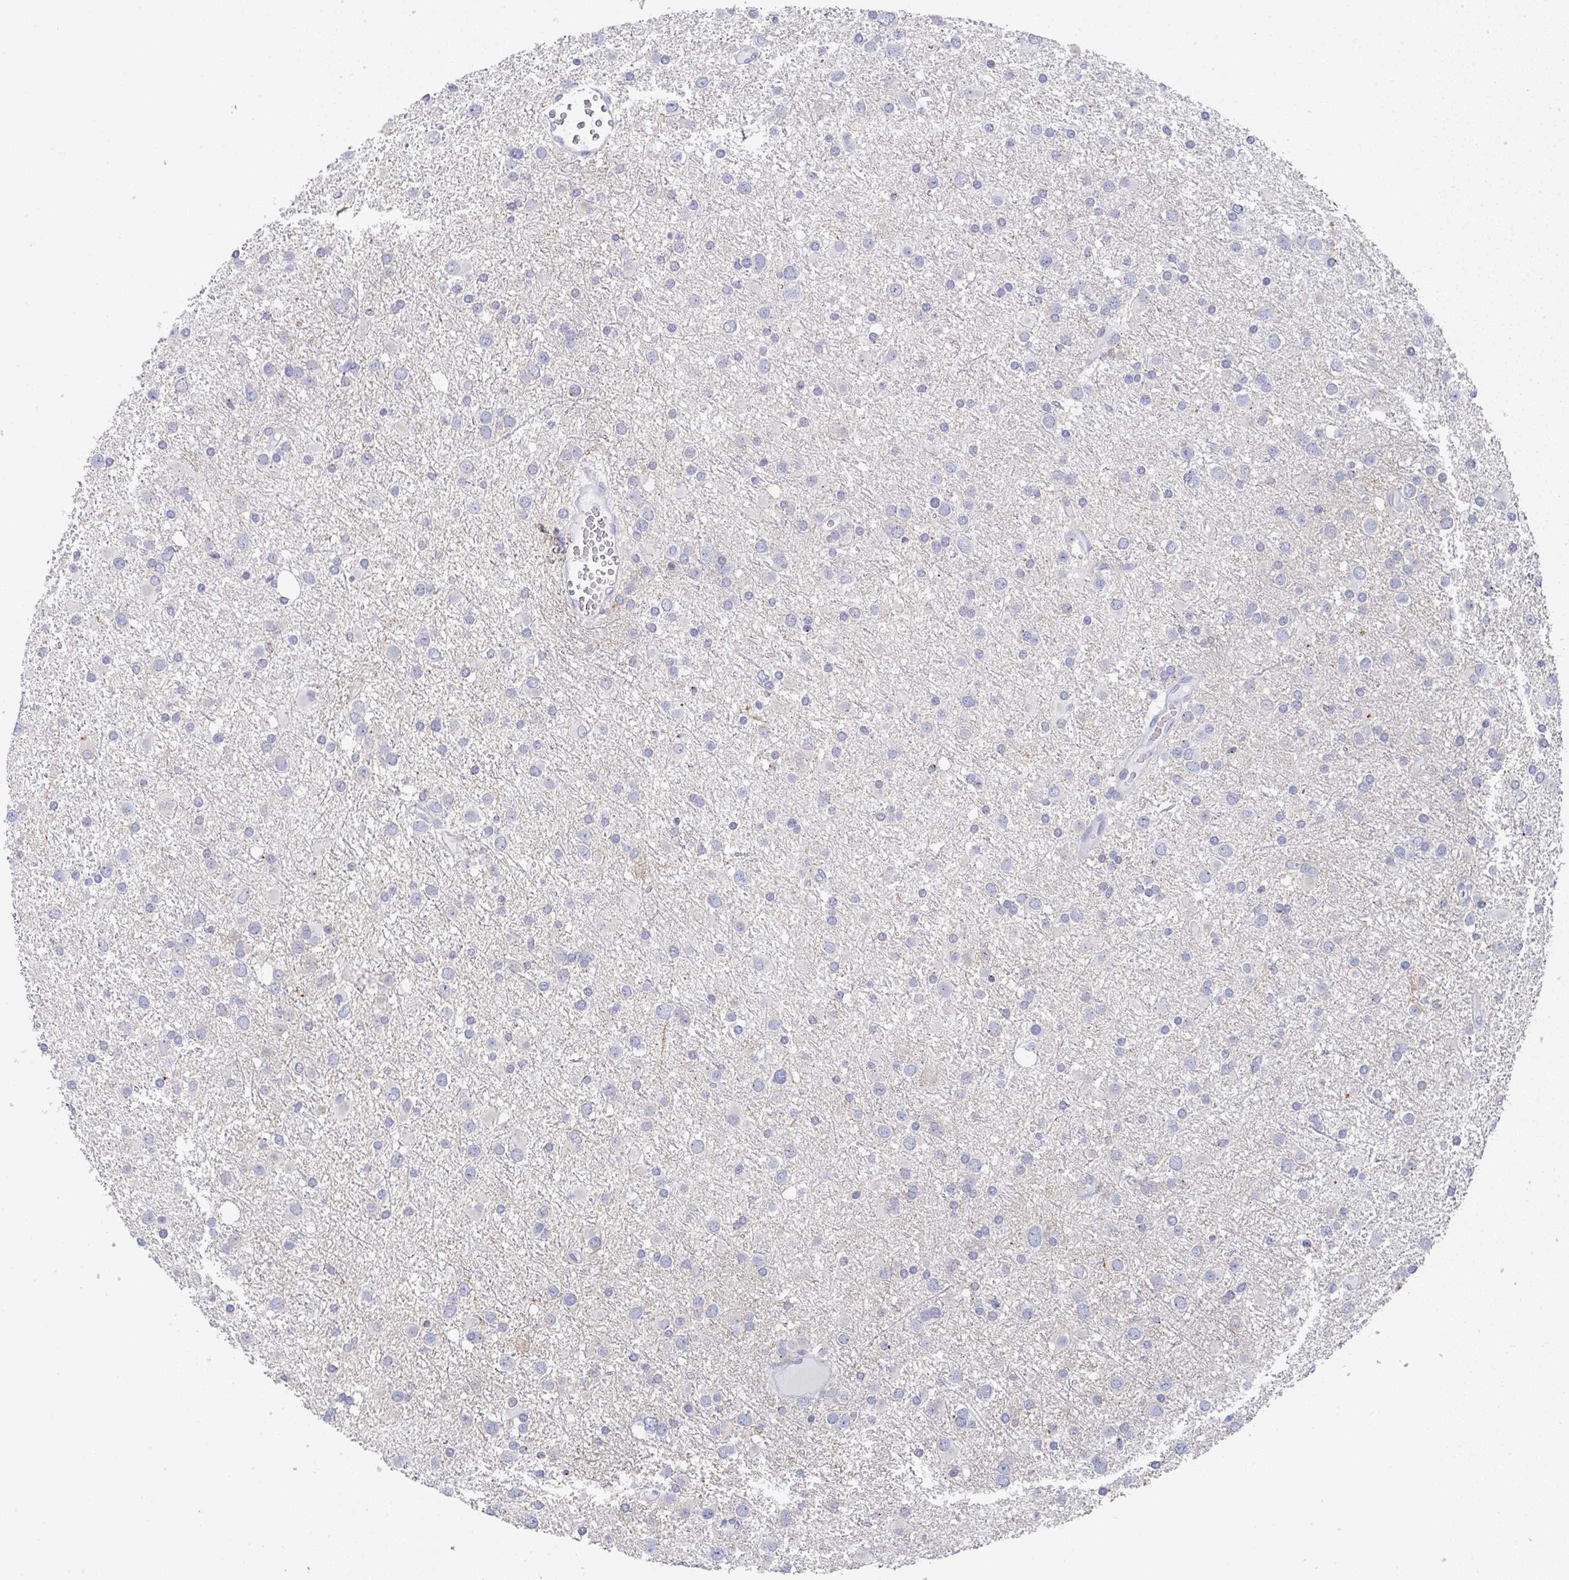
{"staining": {"intensity": "negative", "quantity": "none", "location": "none"}, "tissue": "glioma", "cell_type": "Tumor cells", "image_type": "cancer", "snomed": [{"axis": "morphology", "description": "Glioma, malignant, Low grade"}, {"axis": "topography", "description": "Brain"}], "caption": "Malignant low-grade glioma stained for a protein using IHC demonstrates no positivity tumor cells.", "gene": "TNFRSF8", "patient": {"sex": "female", "age": 32}}